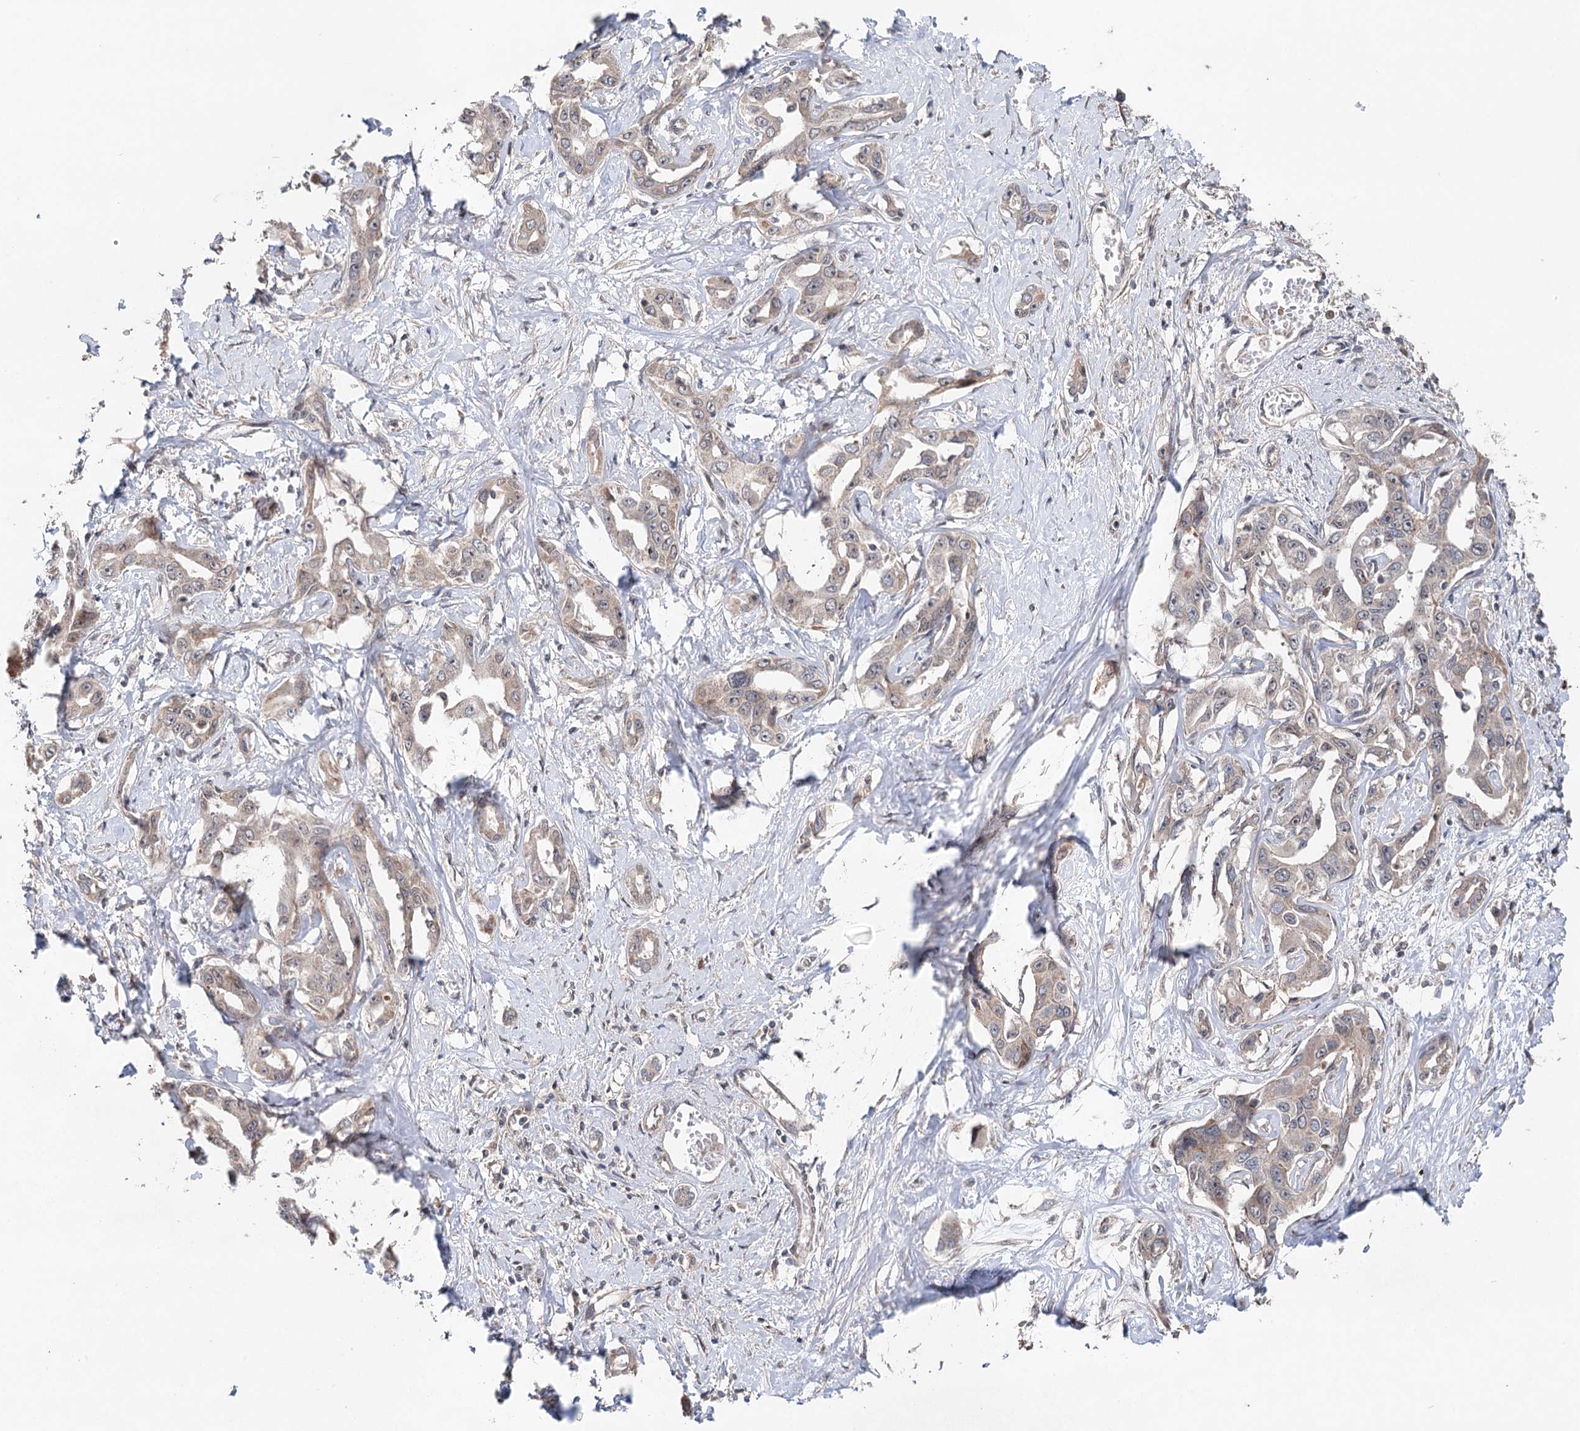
{"staining": {"intensity": "negative", "quantity": "none", "location": "none"}, "tissue": "liver cancer", "cell_type": "Tumor cells", "image_type": "cancer", "snomed": [{"axis": "morphology", "description": "Cholangiocarcinoma"}, {"axis": "topography", "description": "Liver"}], "caption": "Immunohistochemical staining of human liver cholangiocarcinoma shows no significant positivity in tumor cells.", "gene": "NOPCHAP1", "patient": {"sex": "male", "age": 59}}